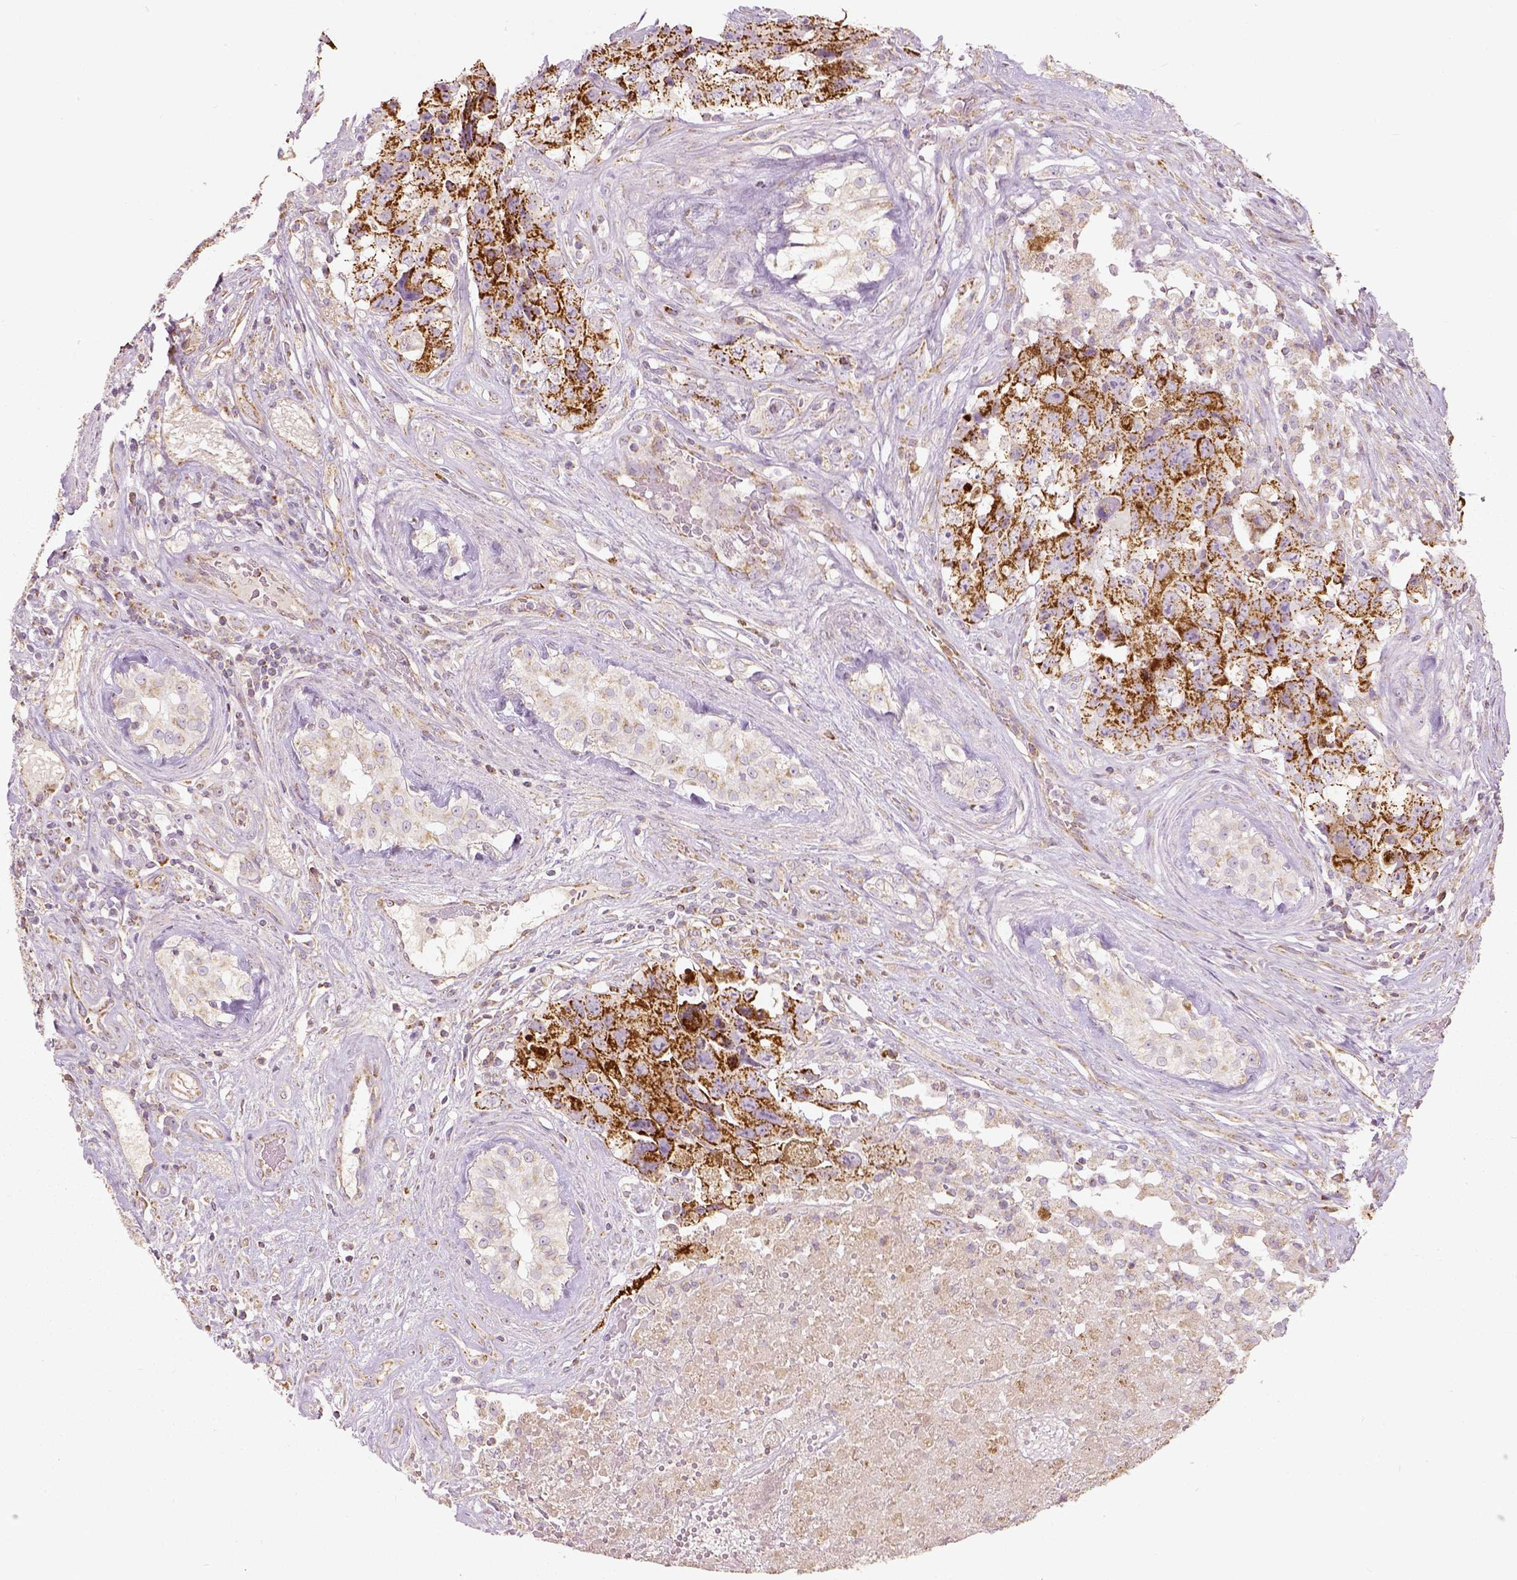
{"staining": {"intensity": "strong", "quantity": ">75%", "location": "cytoplasmic/membranous"}, "tissue": "testis cancer", "cell_type": "Tumor cells", "image_type": "cancer", "snomed": [{"axis": "morphology", "description": "Carcinoma, Embryonal, NOS"}, {"axis": "topography", "description": "Testis"}], "caption": "Testis cancer (embryonal carcinoma) stained with a brown dye shows strong cytoplasmic/membranous positive positivity in about >75% of tumor cells.", "gene": "PGAM5", "patient": {"sex": "male", "age": 24}}